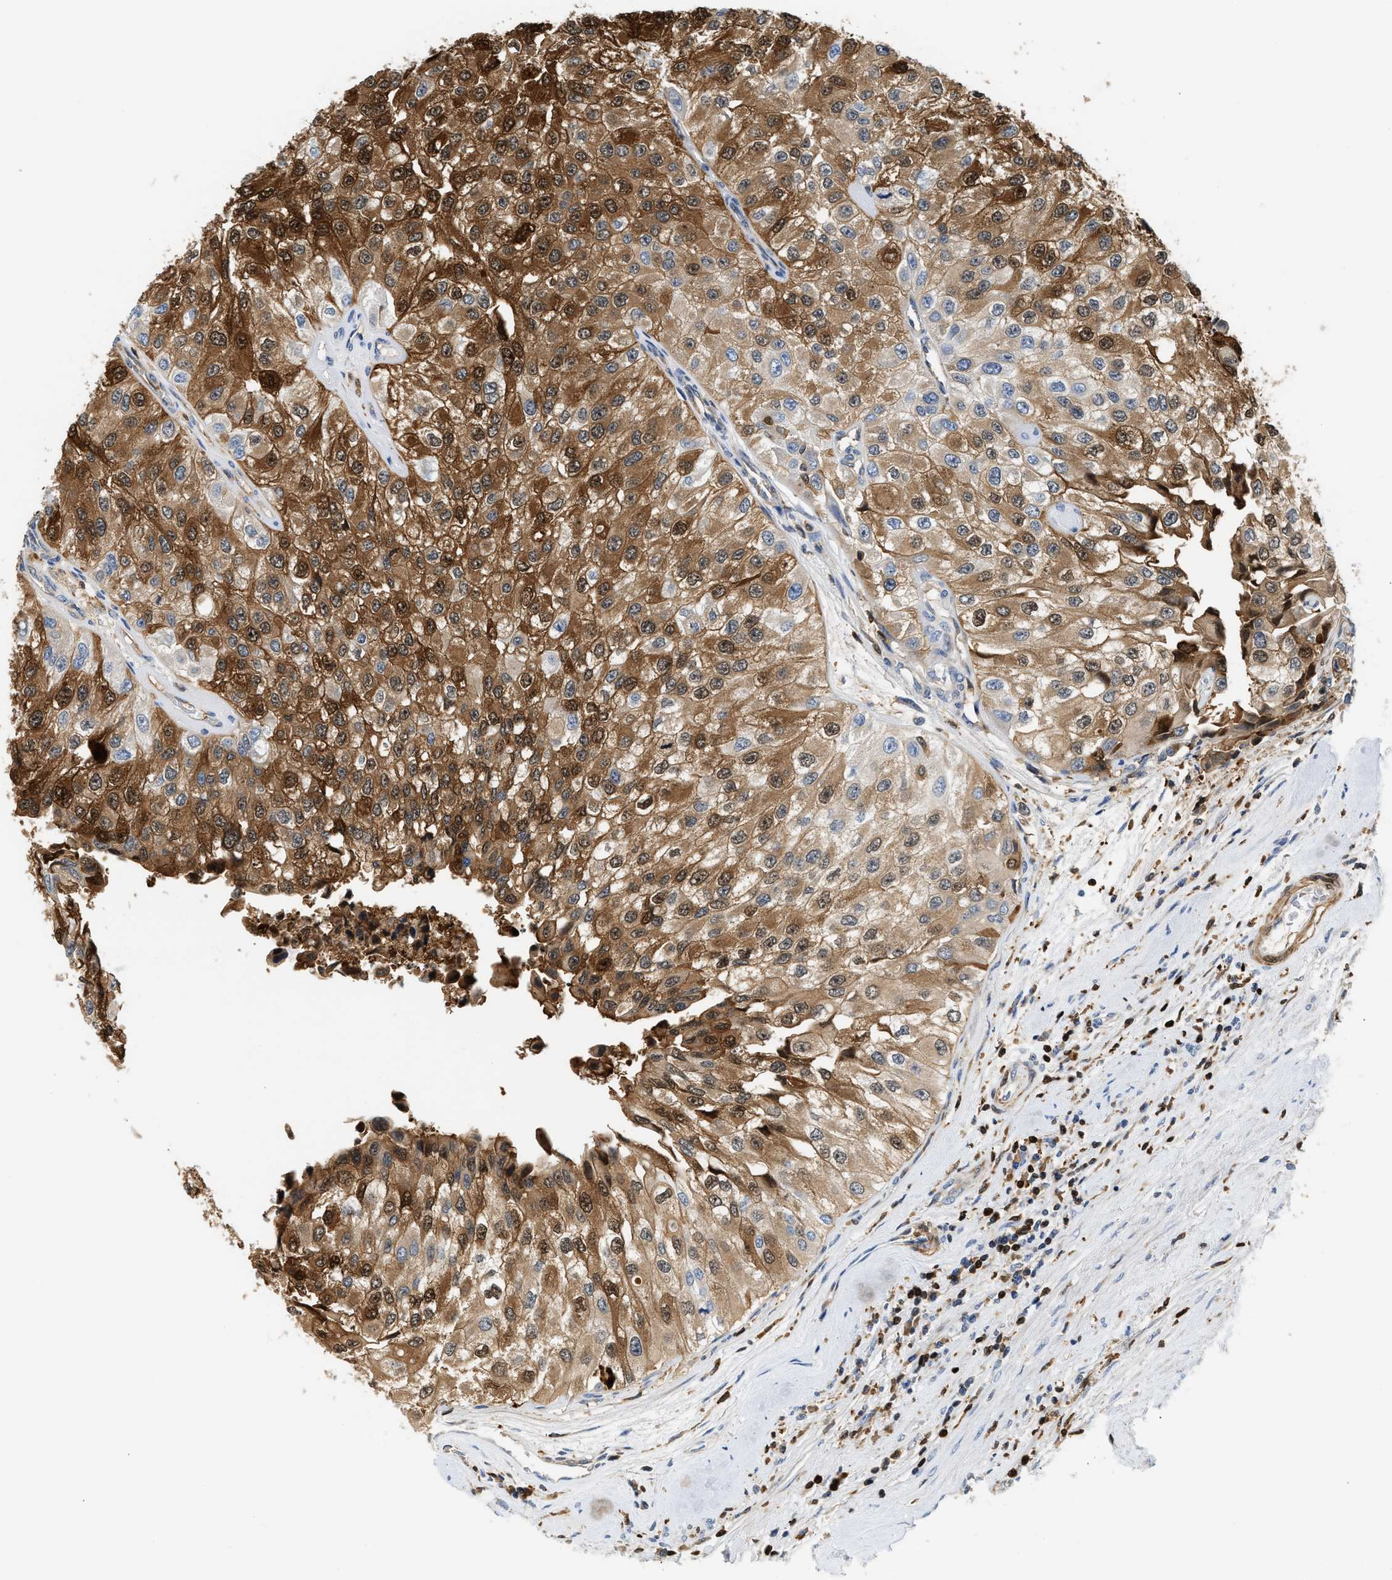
{"staining": {"intensity": "strong", "quantity": ">75%", "location": "cytoplasmic/membranous,nuclear"}, "tissue": "urothelial cancer", "cell_type": "Tumor cells", "image_type": "cancer", "snomed": [{"axis": "morphology", "description": "Urothelial carcinoma, High grade"}, {"axis": "topography", "description": "Kidney"}, {"axis": "topography", "description": "Urinary bladder"}], "caption": "Urothelial cancer stained for a protein (brown) reveals strong cytoplasmic/membranous and nuclear positive expression in about >75% of tumor cells.", "gene": "SLIT2", "patient": {"sex": "male", "age": 77}}